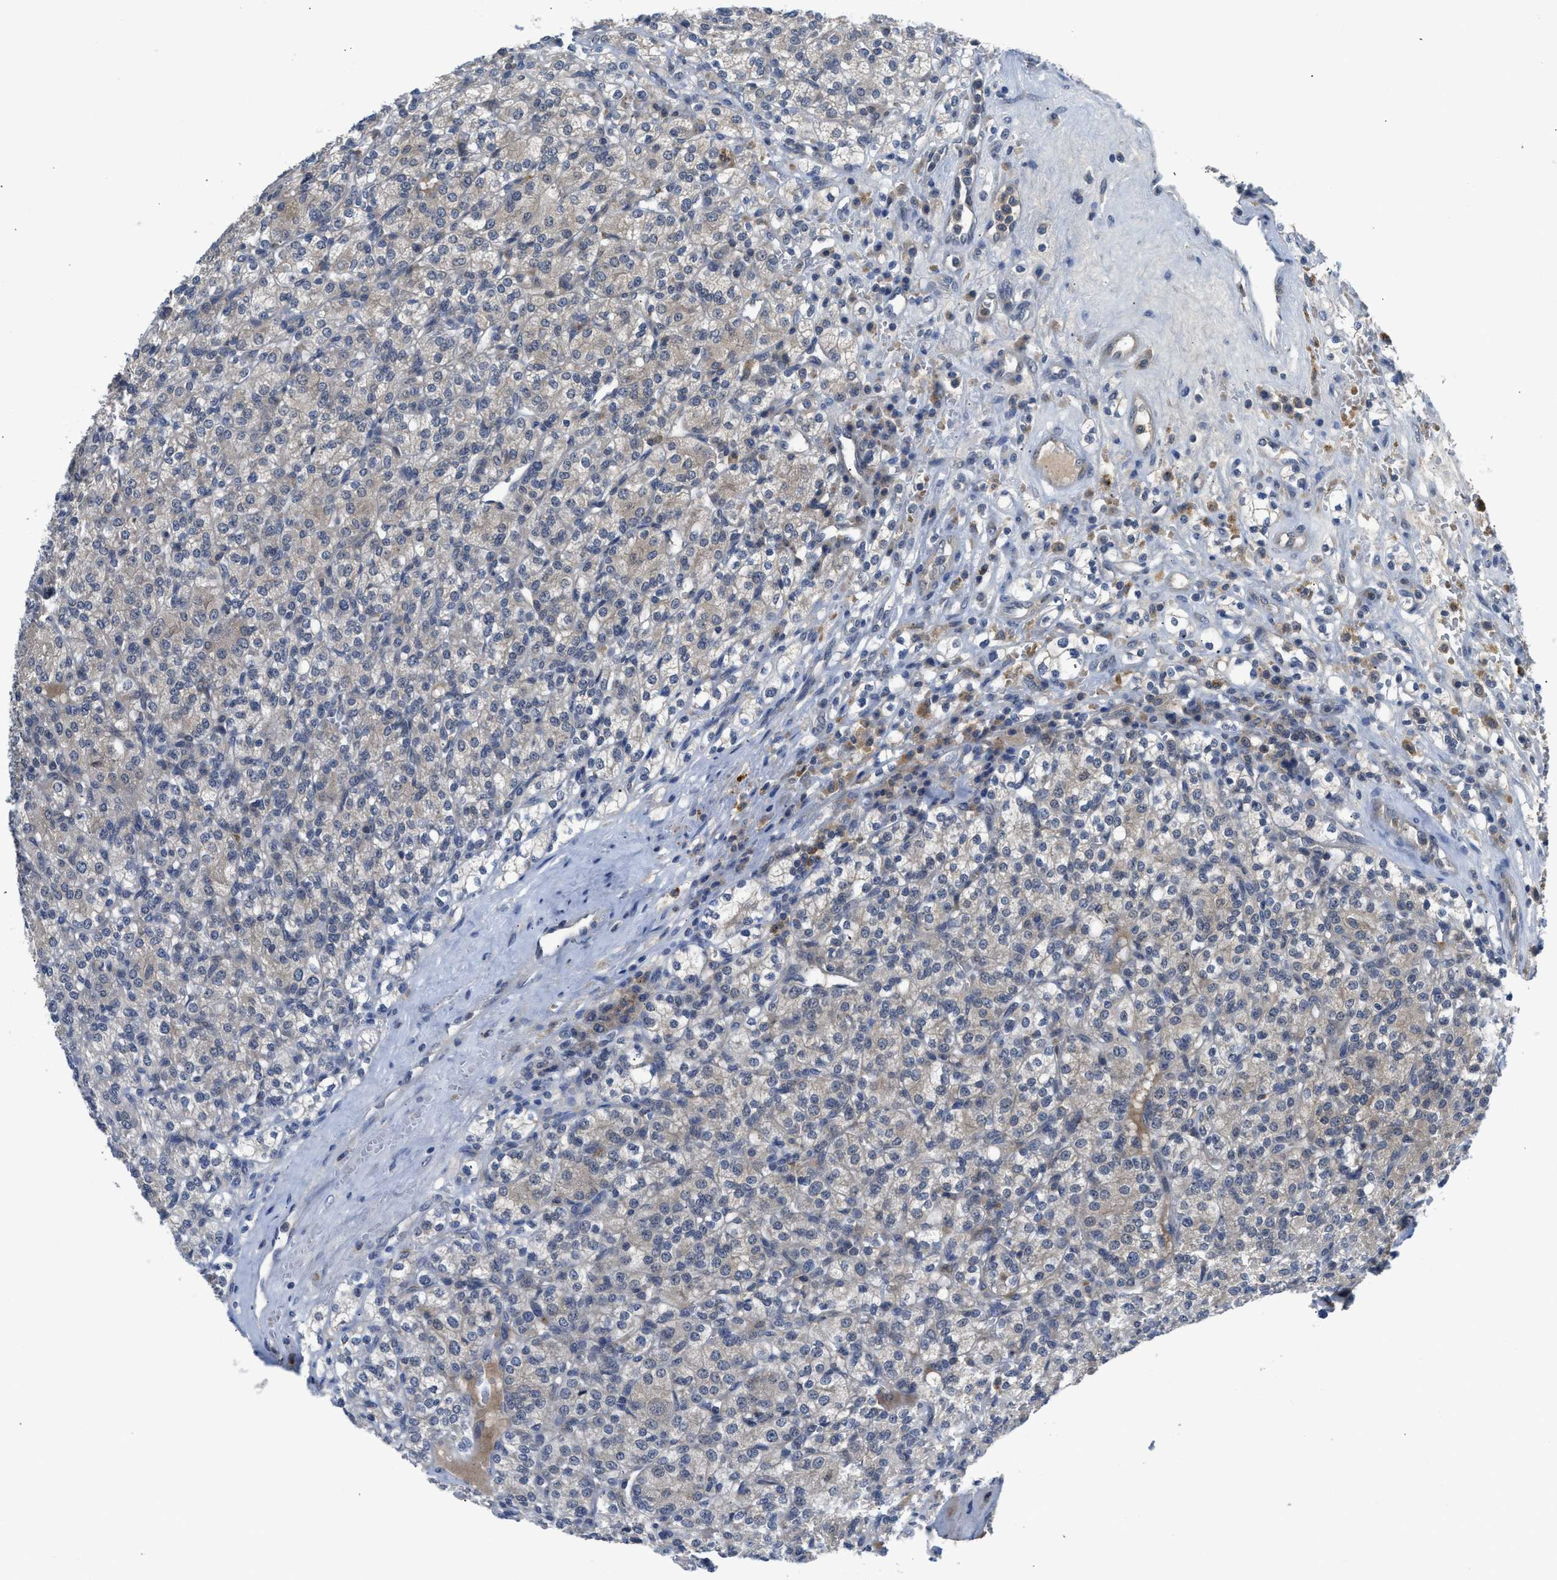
{"staining": {"intensity": "weak", "quantity": ">75%", "location": "cytoplasmic/membranous"}, "tissue": "renal cancer", "cell_type": "Tumor cells", "image_type": "cancer", "snomed": [{"axis": "morphology", "description": "Adenocarcinoma, NOS"}, {"axis": "topography", "description": "Kidney"}], "caption": "IHC of adenocarcinoma (renal) demonstrates low levels of weak cytoplasmic/membranous positivity in about >75% of tumor cells.", "gene": "PDE7A", "patient": {"sex": "male", "age": 77}}